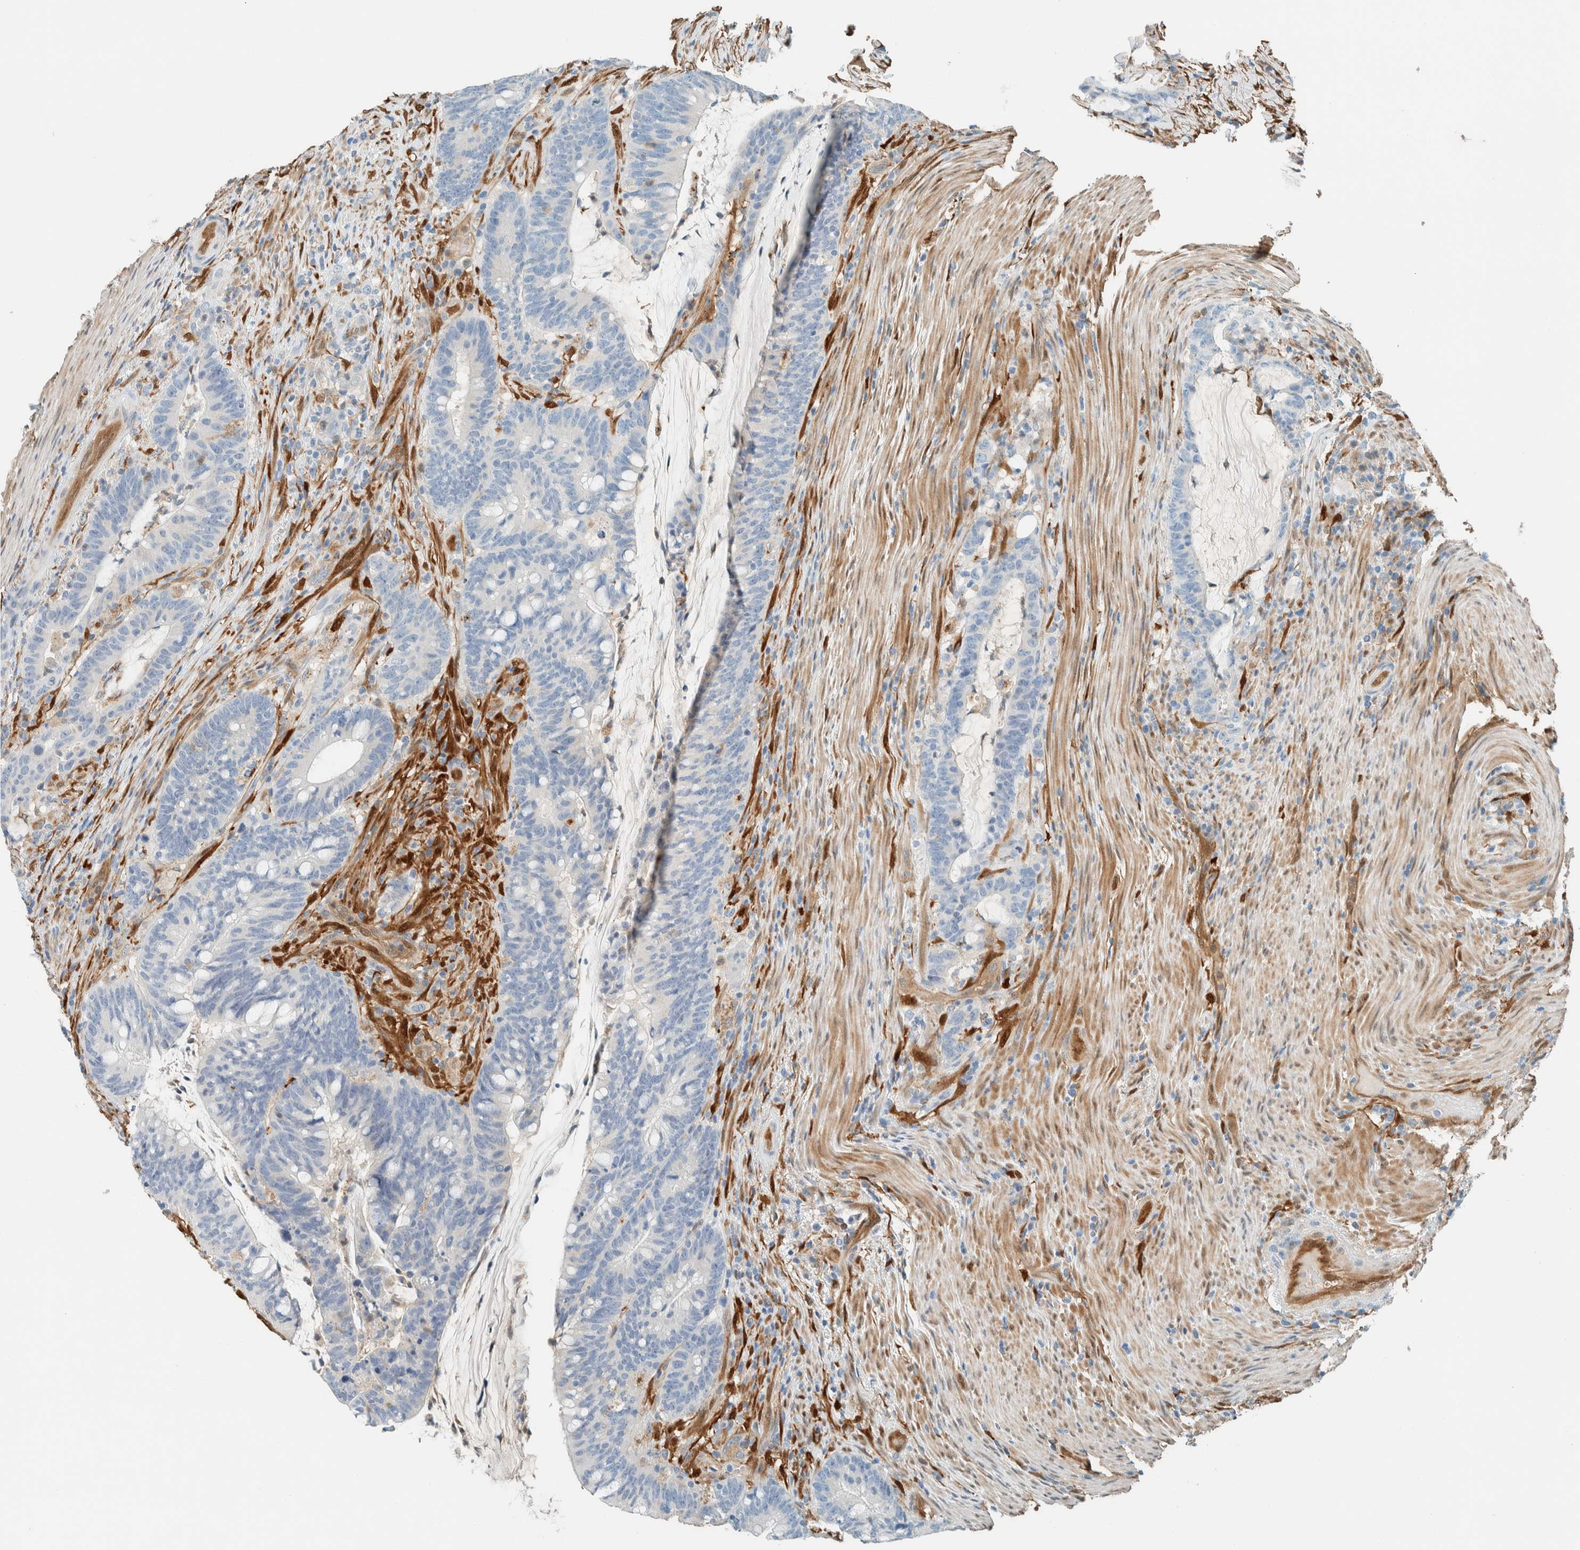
{"staining": {"intensity": "negative", "quantity": "none", "location": "none"}, "tissue": "colorectal cancer", "cell_type": "Tumor cells", "image_type": "cancer", "snomed": [{"axis": "morphology", "description": "Adenocarcinoma, NOS"}, {"axis": "topography", "description": "Colon"}], "caption": "This is a photomicrograph of IHC staining of adenocarcinoma (colorectal), which shows no positivity in tumor cells.", "gene": "NXN", "patient": {"sex": "female", "age": 66}}